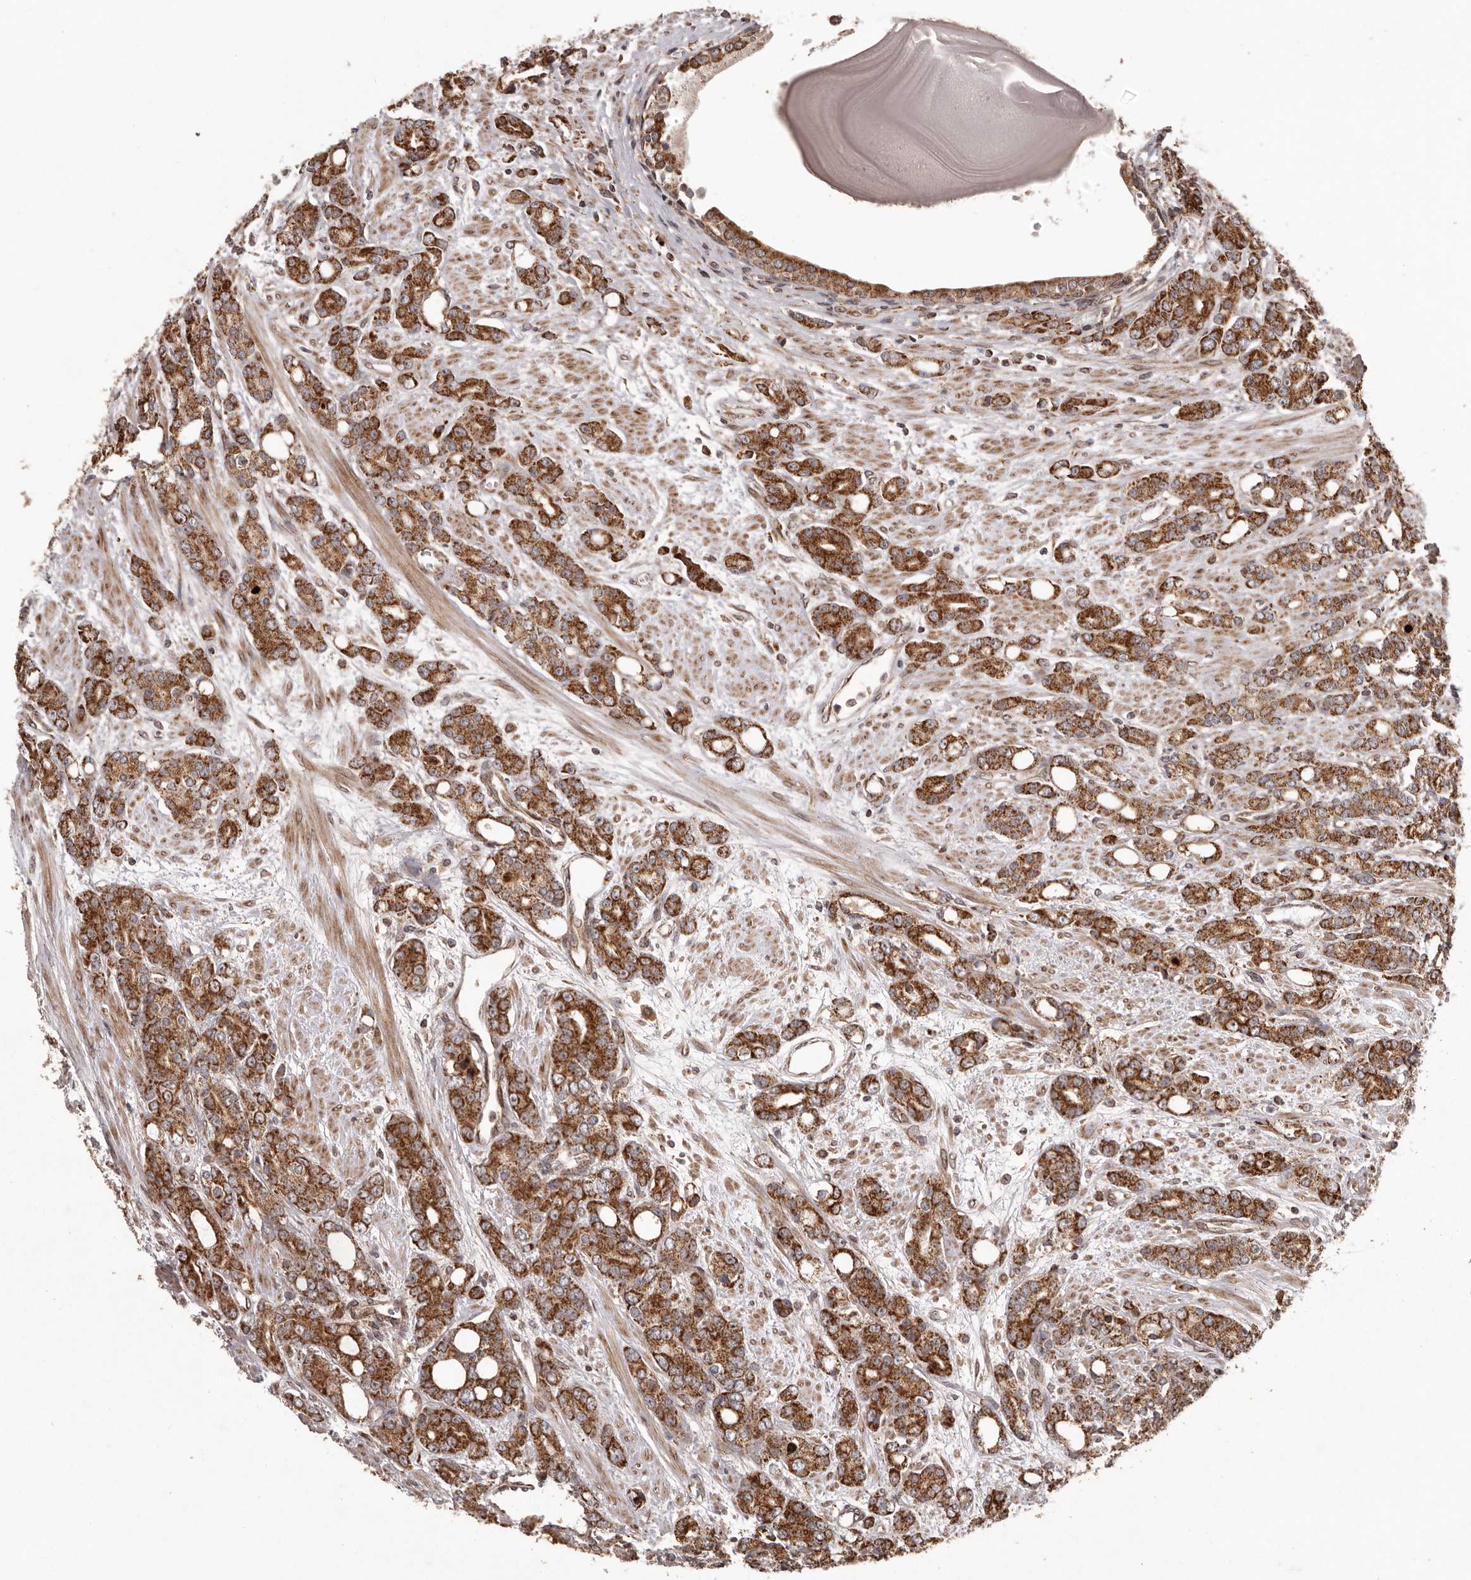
{"staining": {"intensity": "strong", "quantity": ">75%", "location": "cytoplasmic/membranous"}, "tissue": "prostate cancer", "cell_type": "Tumor cells", "image_type": "cancer", "snomed": [{"axis": "morphology", "description": "Adenocarcinoma, High grade"}, {"axis": "topography", "description": "Prostate"}], "caption": "Immunohistochemical staining of prostate cancer (adenocarcinoma (high-grade)) demonstrates high levels of strong cytoplasmic/membranous expression in about >75% of tumor cells. (DAB (3,3'-diaminobenzidine) IHC with brightfield microscopy, high magnification).", "gene": "CHRM2", "patient": {"sex": "male", "age": 62}}